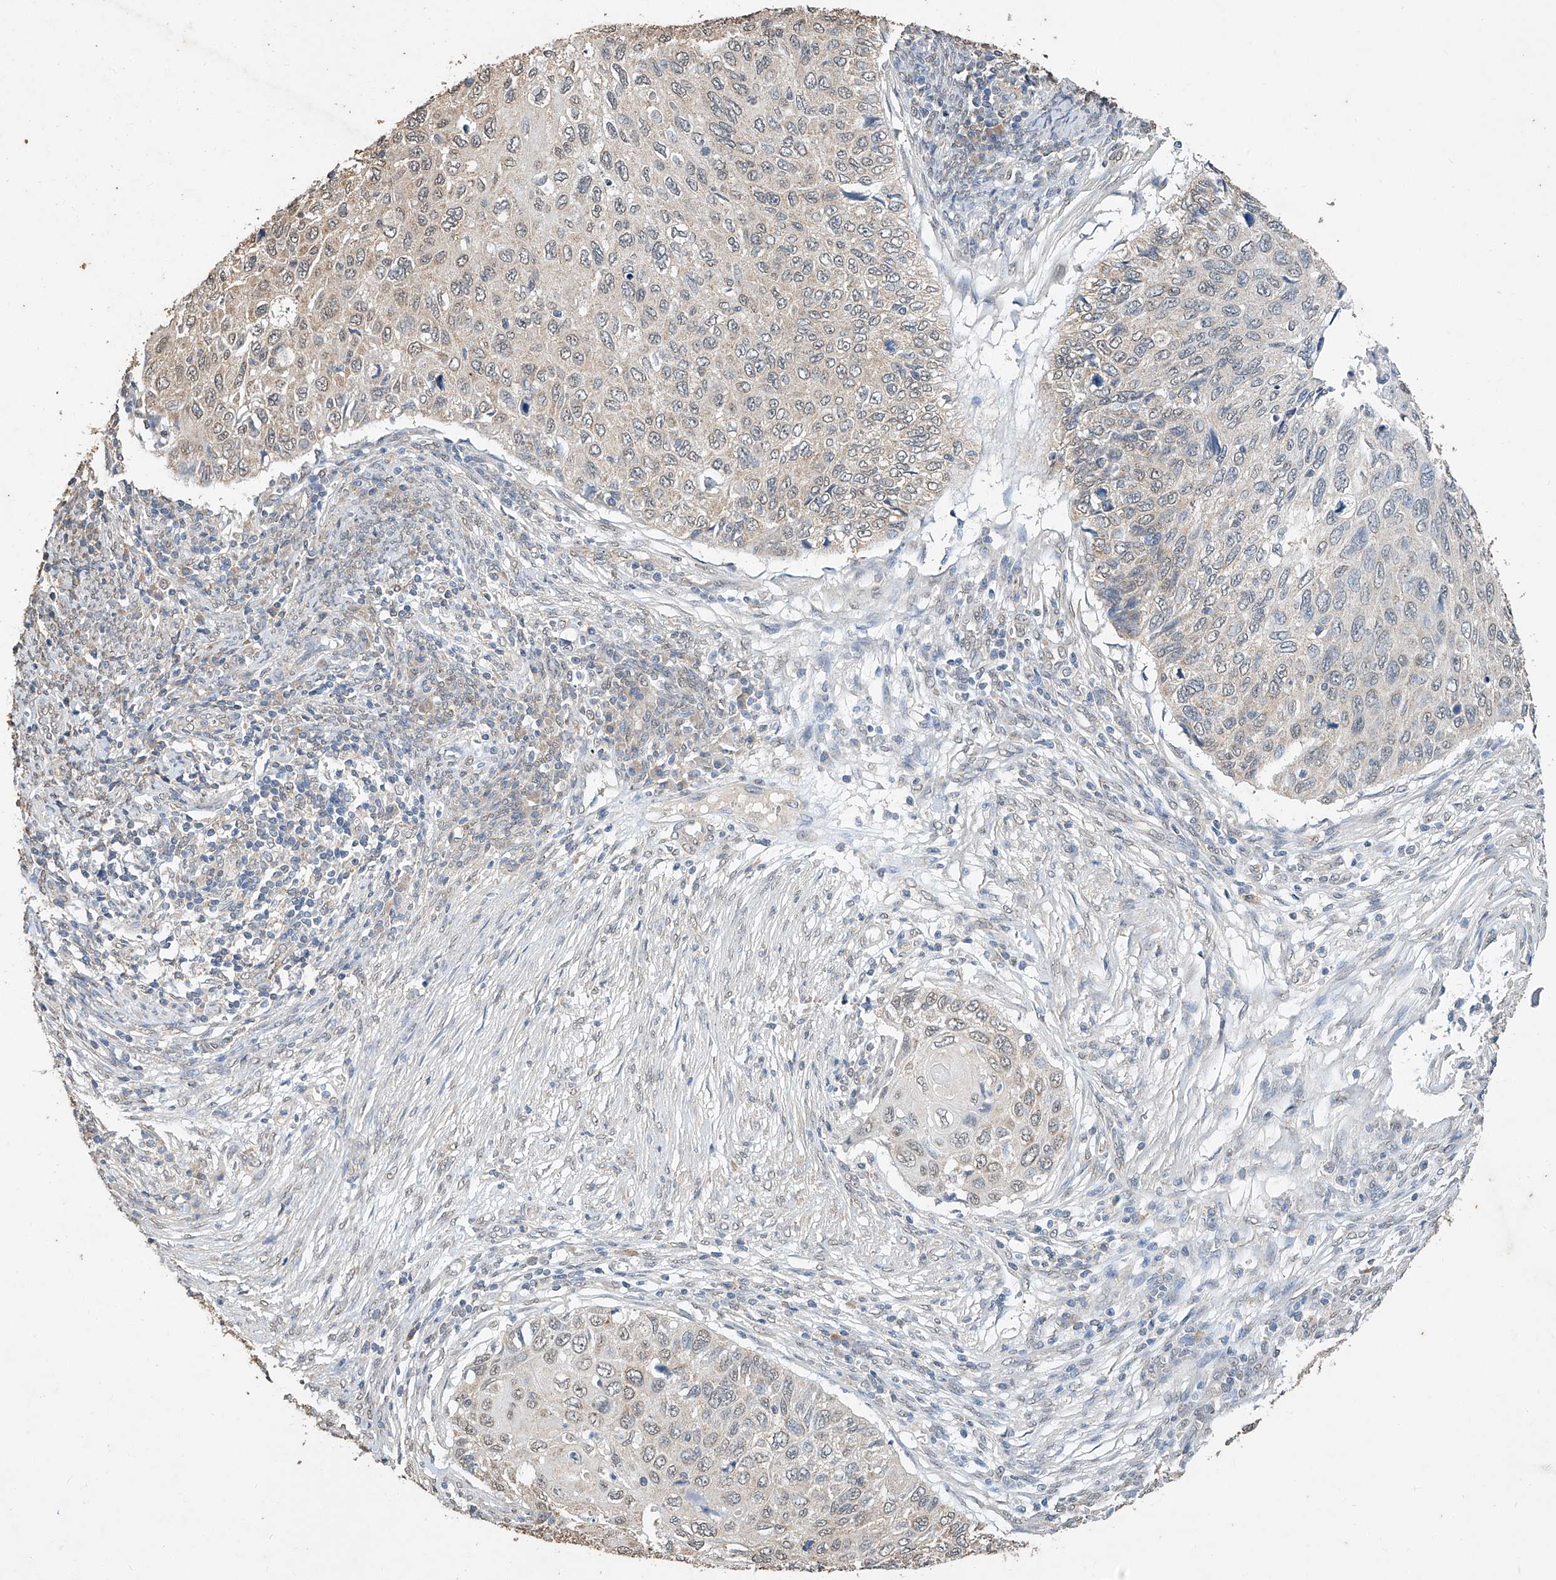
{"staining": {"intensity": "weak", "quantity": "<25%", "location": "cytoplasmic/membranous,nuclear"}, "tissue": "cervical cancer", "cell_type": "Tumor cells", "image_type": "cancer", "snomed": [{"axis": "morphology", "description": "Squamous cell carcinoma, NOS"}, {"axis": "topography", "description": "Cervix"}], "caption": "Tumor cells show no significant staining in squamous cell carcinoma (cervical).", "gene": "CERS4", "patient": {"sex": "female", "age": 70}}